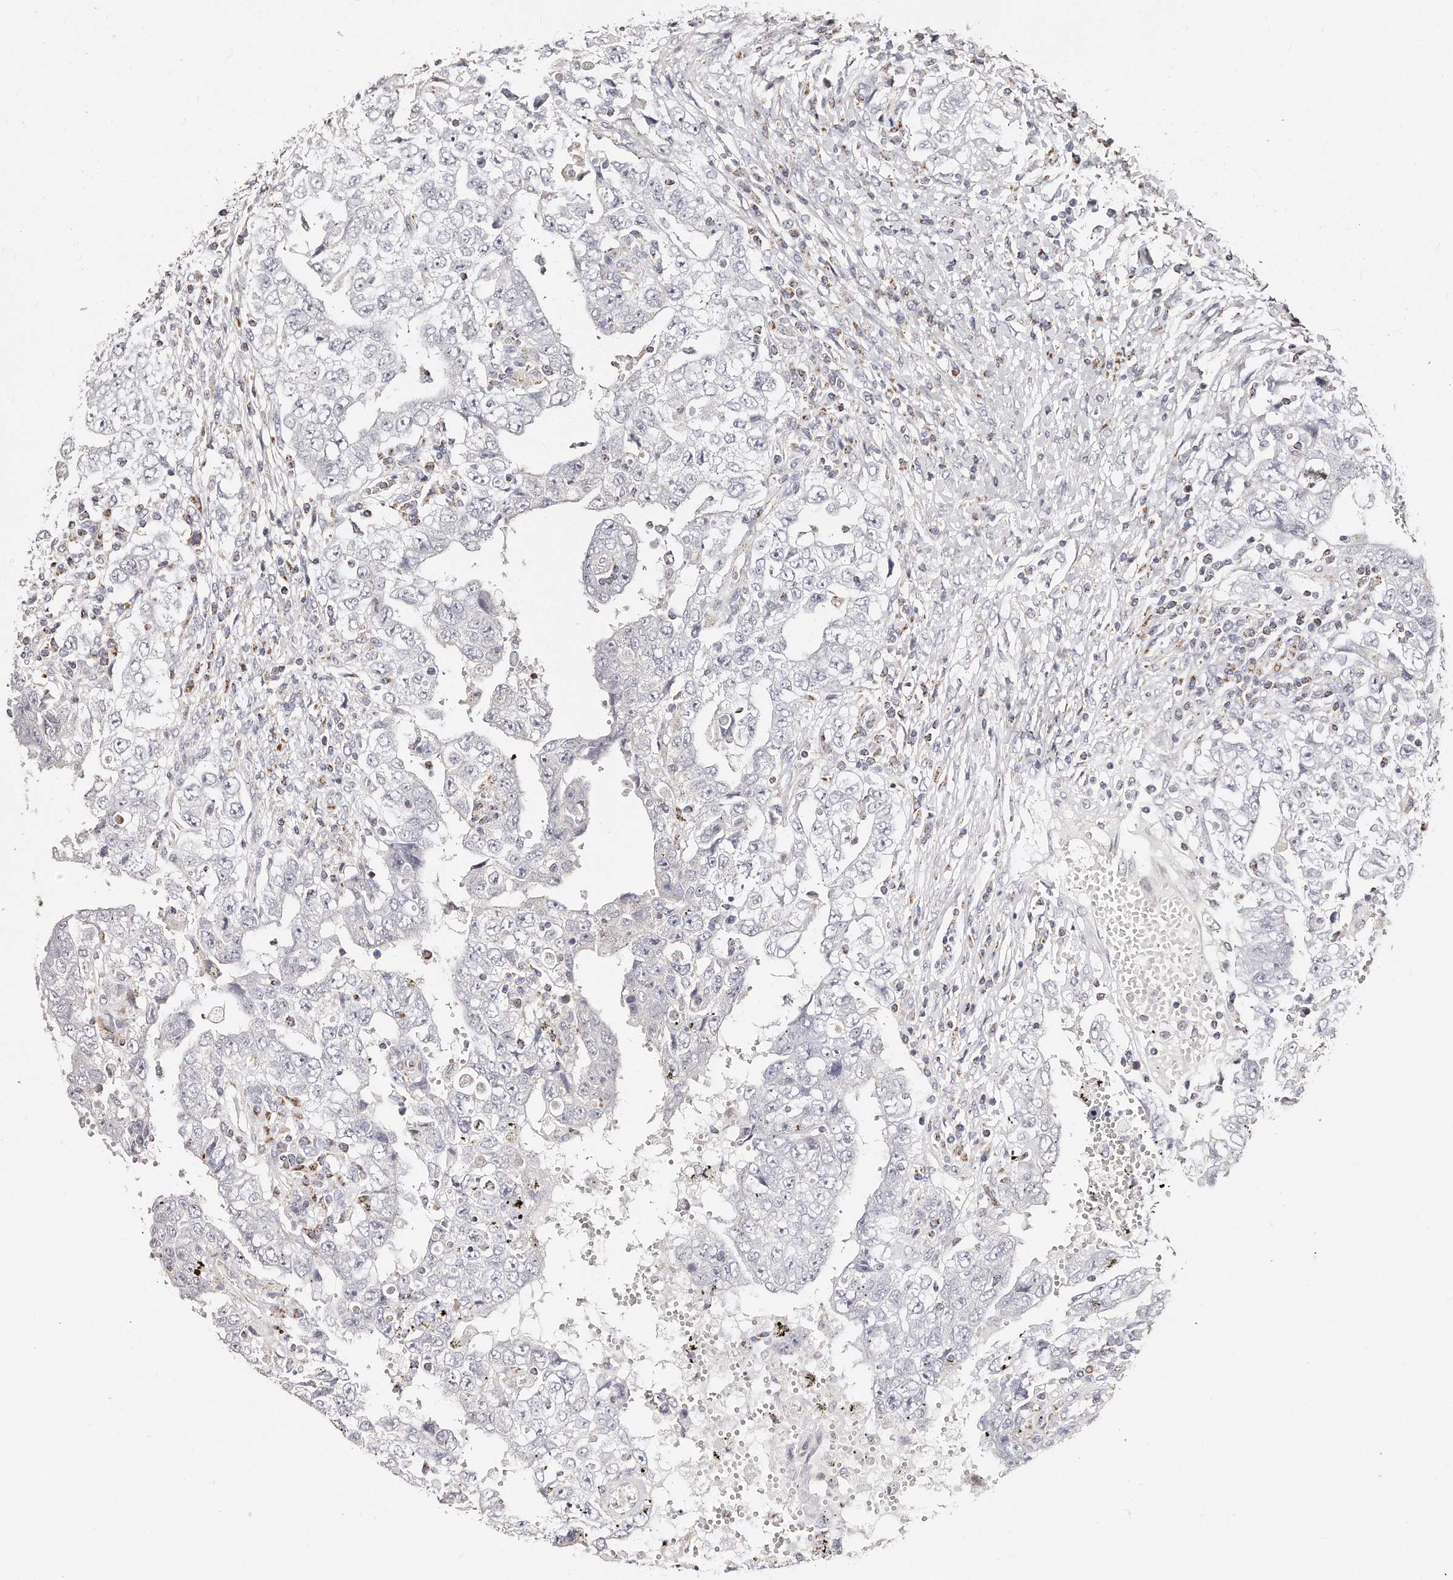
{"staining": {"intensity": "negative", "quantity": "none", "location": "none"}, "tissue": "testis cancer", "cell_type": "Tumor cells", "image_type": "cancer", "snomed": [{"axis": "morphology", "description": "Carcinoma, Embryonal, NOS"}, {"axis": "topography", "description": "Testis"}], "caption": "A histopathology image of testis cancer stained for a protein exhibits no brown staining in tumor cells. Brightfield microscopy of immunohistochemistry (IHC) stained with DAB (brown) and hematoxylin (blue), captured at high magnification.", "gene": "RTKN", "patient": {"sex": "male", "age": 26}}